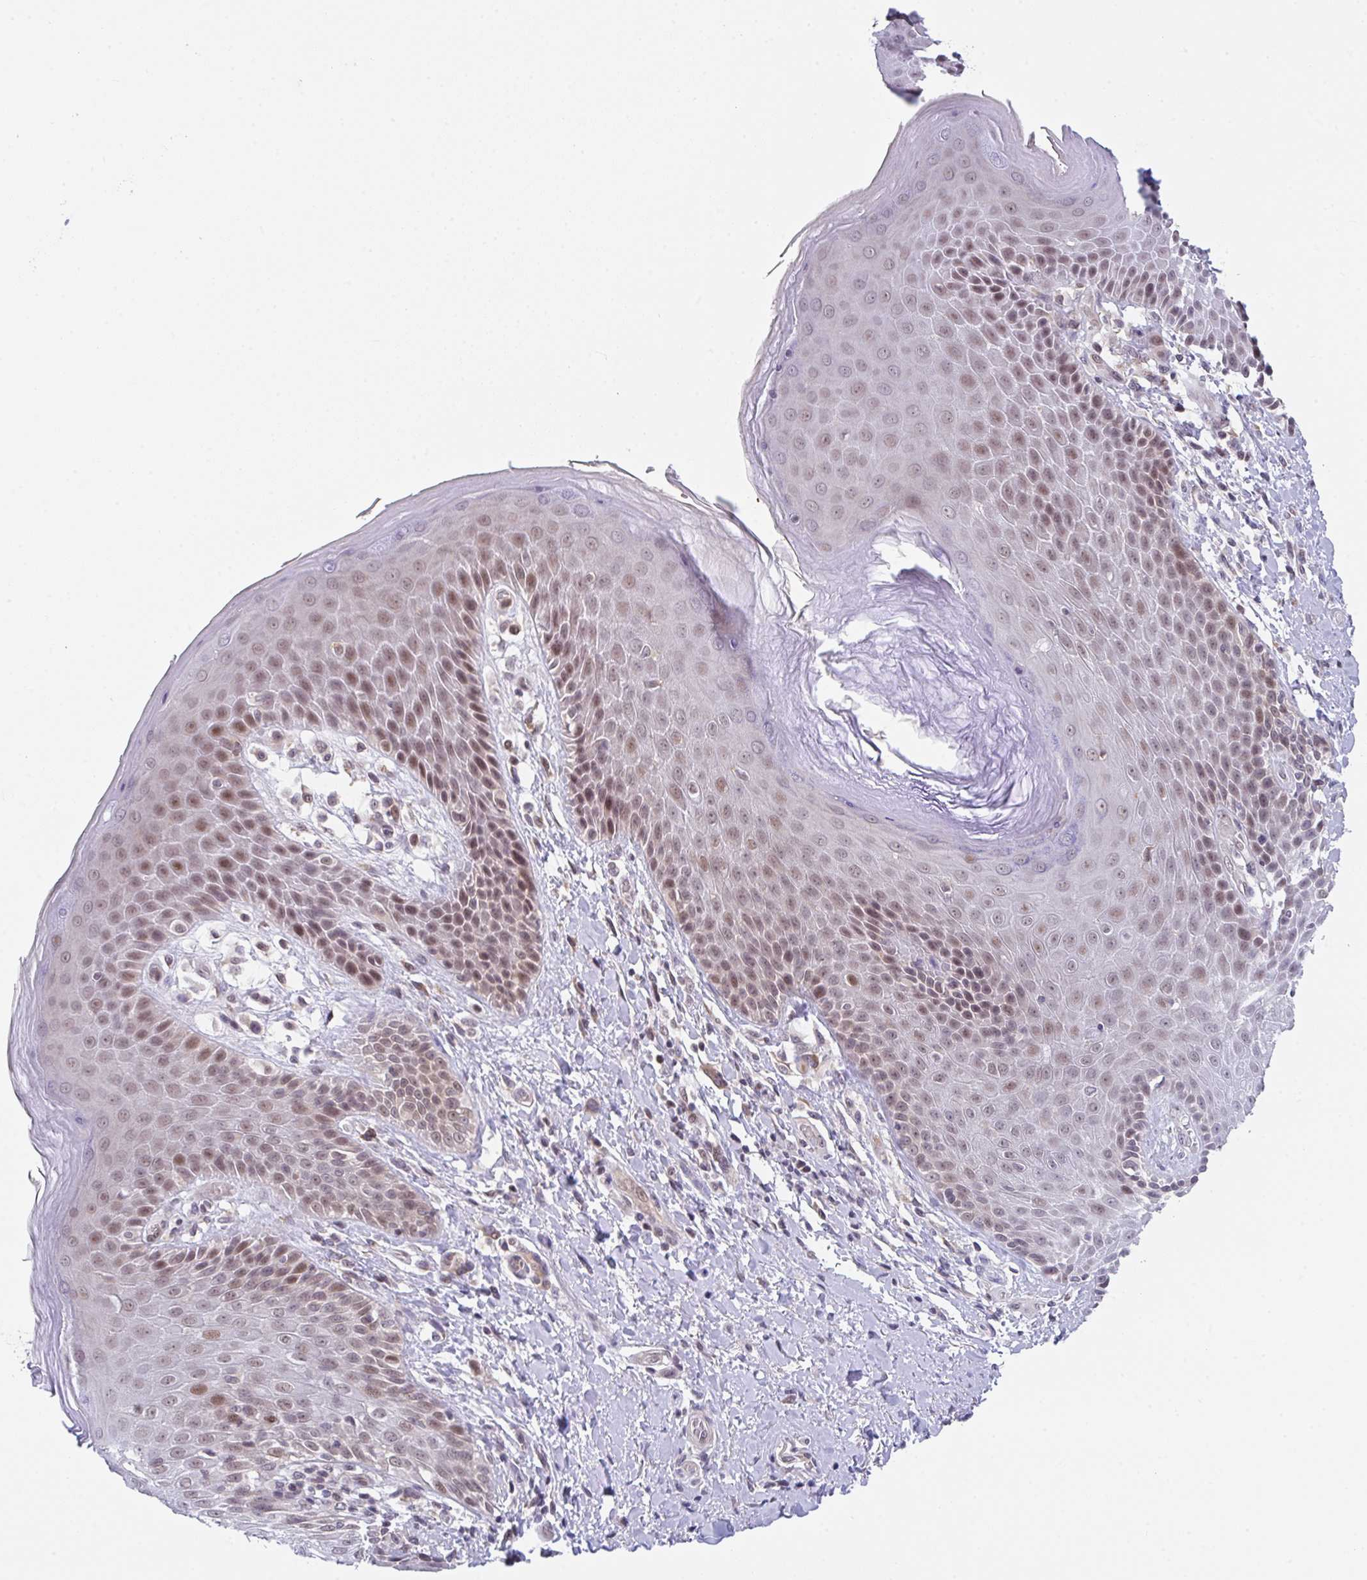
{"staining": {"intensity": "moderate", "quantity": "25%-75%", "location": "nuclear"}, "tissue": "skin", "cell_type": "Epidermal cells", "image_type": "normal", "snomed": [{"axis": "morphology", "description": "Normal tissue, NOS"}, {"axis": "topography", "description": "Anal"}, {"axis": "topography", "description": "Peripheral nerve tissue"}], "caption": "The micrograph exhibits immunohistochemical staining of unremarkable skin. There is moderate nuclear expression is identified in approximately 25%-75% of epidermal cells.", "gene": "RBM18", "patient": {"sex": "male", "age": 51}}